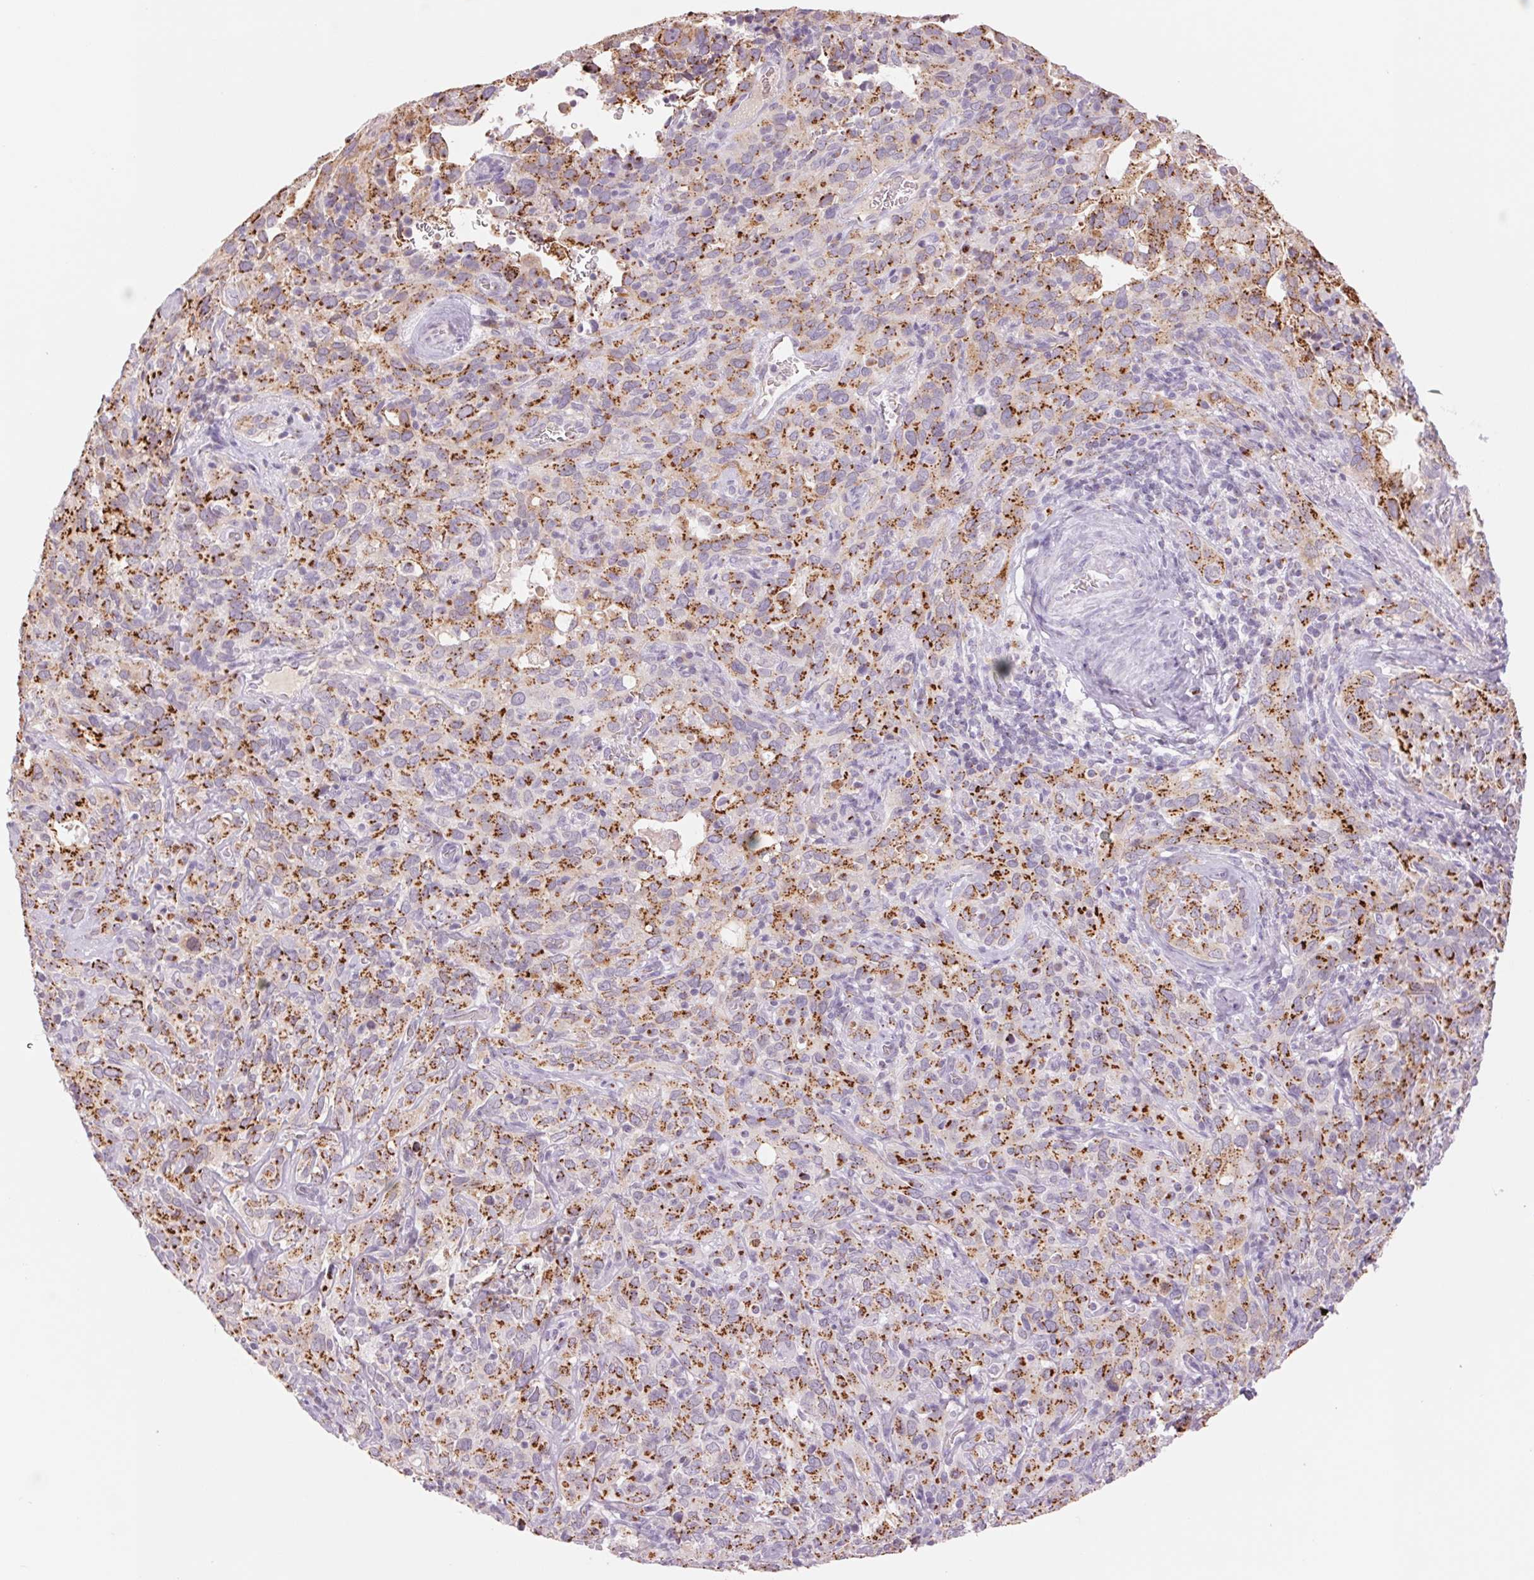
{"staining": {"intensity": "strong", "quantity": ">75%", "location": "cytoplasmic/membranous"}, "tissue": "cervical cancer", "cell_type": "Tumor cells", "image_type": "cancer", "snomed": [{"axis": "morphology", "description": "Normal tissue, NOS"}, {"axis": "morphology", "description": "Squamous cell carcinoma, NOS"}, {"axis": "topography", "description": "Cervix"}], "caption": "Cervical cancer (squamous cell carcinoma) stained with a brown dye exhibits strong cytoplasmic/membranous positive expression in approximately >75% of tumor cells.", "gene": "GALNT7", "patient": {"sex": "female", "age": 51}}